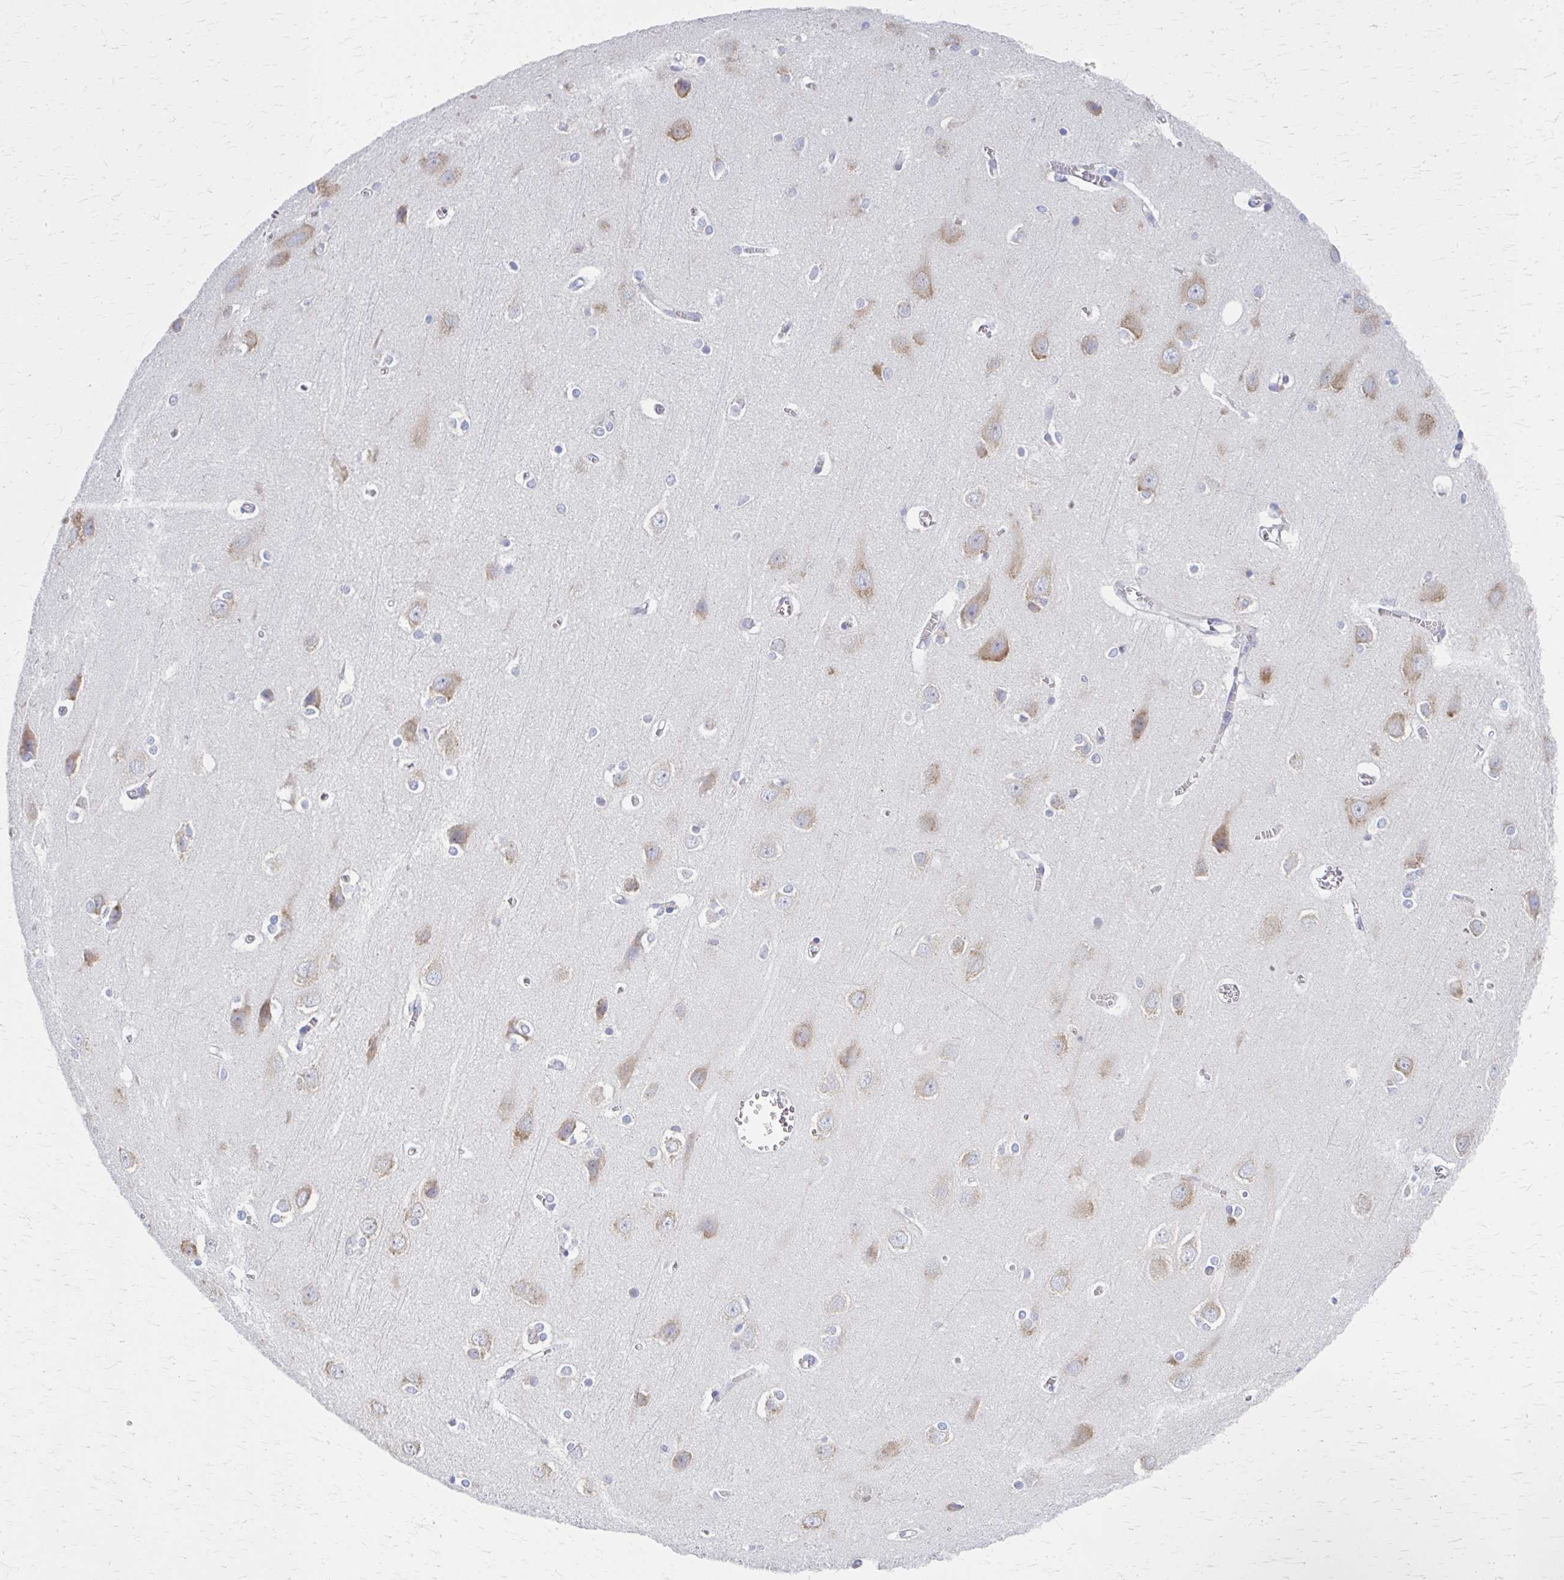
{"staining": {"intensity": "negative", "quantity": "none", "location": "none"}, "tissue": "cerebral cortex", "cell_type": "Endothelial cells", "image_type": "normal", "snomed": [{"axis": "morphology", "description": "Normal tissue, NOS"}, {"axis": "topography", "description": "Cerebral cortex"}], "caption": "IHC micrograph of normal cerebral cortex: cerebral cortex stained with DAB shows no significant protein expression in endothelial cells. (DAB immunohistochemistry (IHC) visualized using brightfield microscopy, high magnification).", "gene": "RPL27A", "patient": {"sex": "male", "age": 37}}